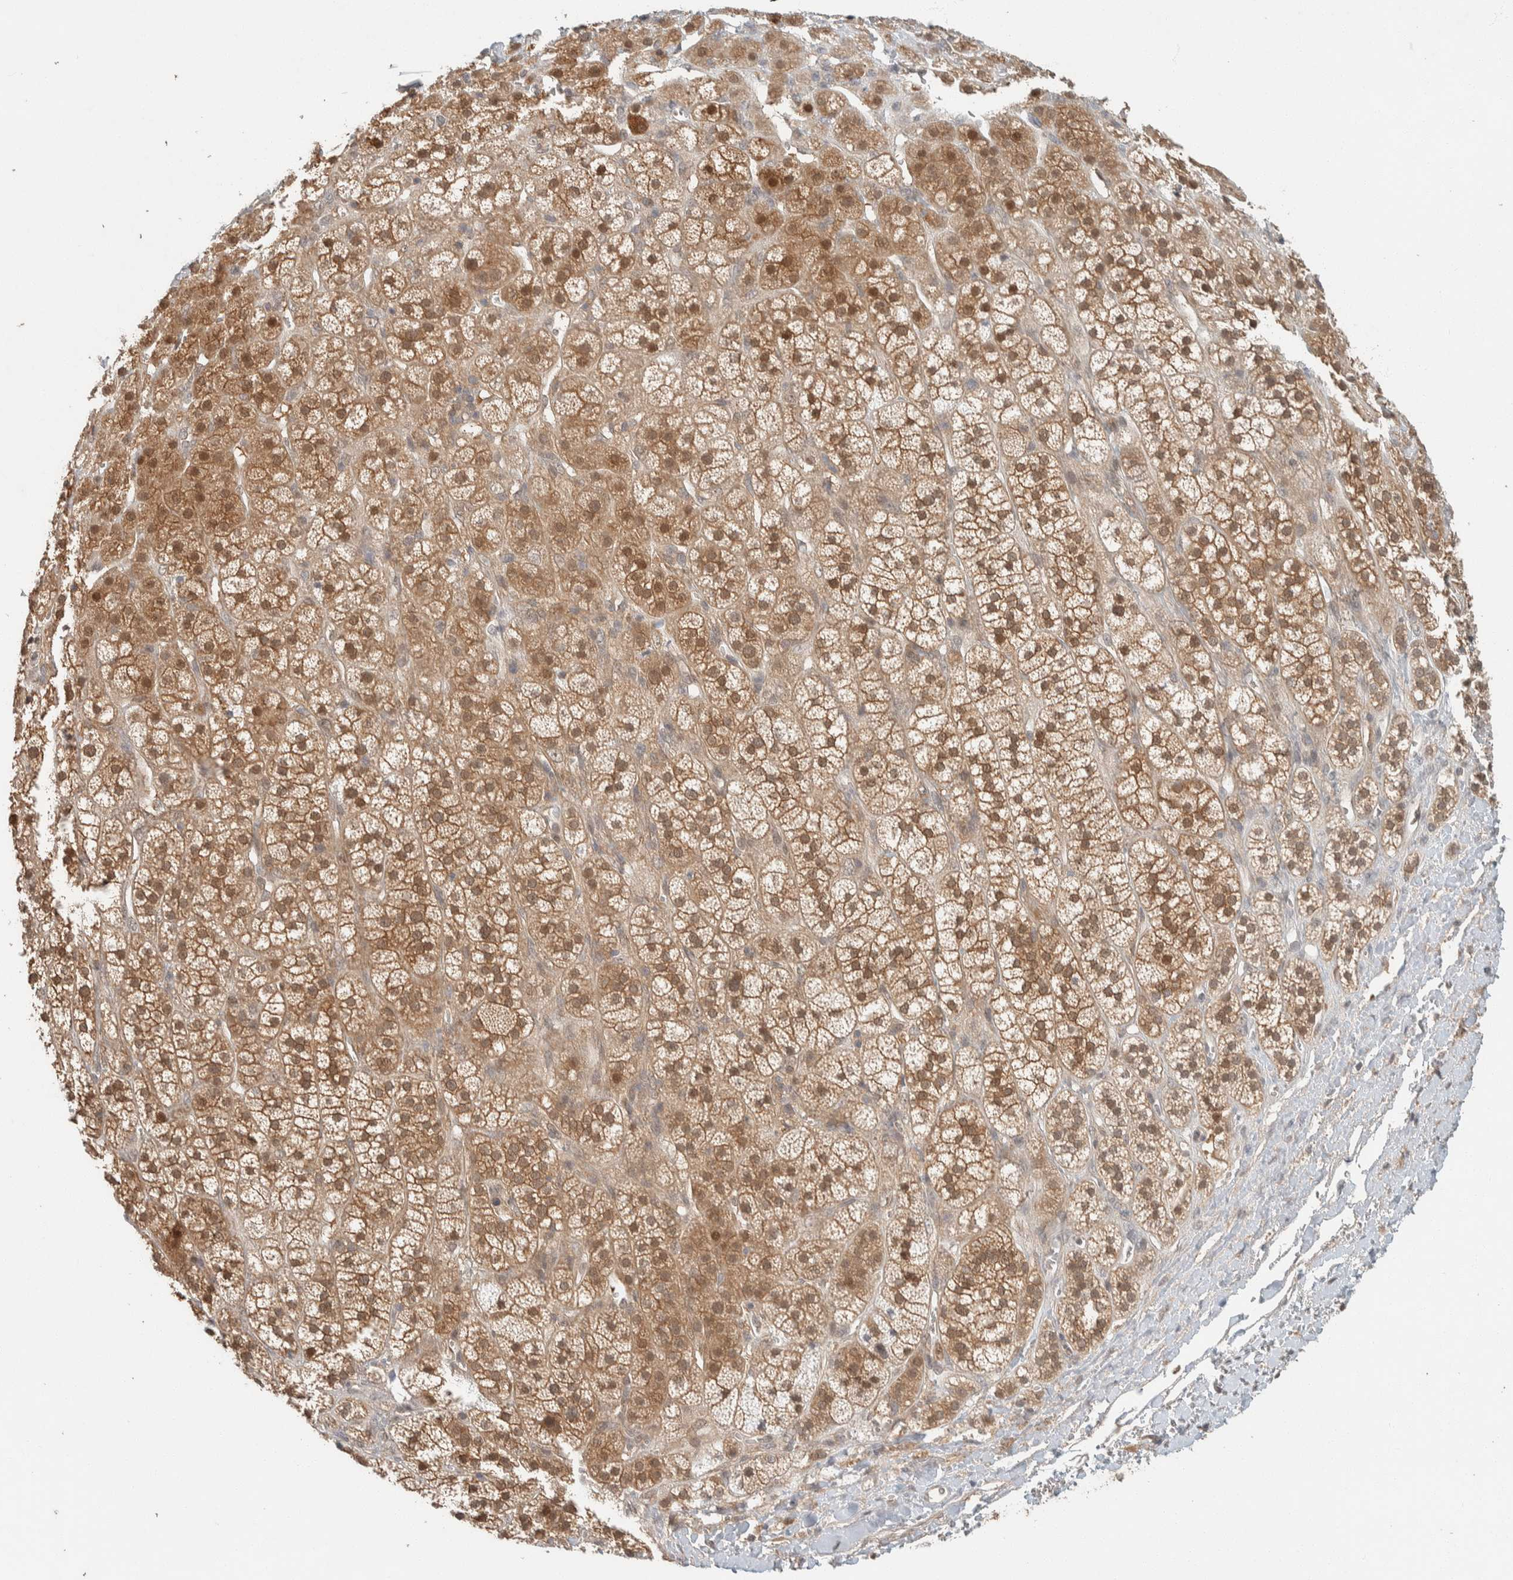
{"staining": {"intensity": "moderate", "quantity": ">75%", "location": "cytoplasmic/membranous,nuclear"}, "tissue": "adrenal gland", "cell_type": "Glandular cells", "image_type": "normal", "snomed": [{"axis": "morphology", "description": "Normal tissue, NOS"}, {"axis": "topography", "description": "Adrenal gland"}], "caption": "Human adrenal gland stained with a brown dye displays moderate cytoplasmic/membranous,nuclear positive positivity in approximately >75% of glandular cells.", "gene": "ZNF567", "patient": {"sex": "male", "age": 56}}